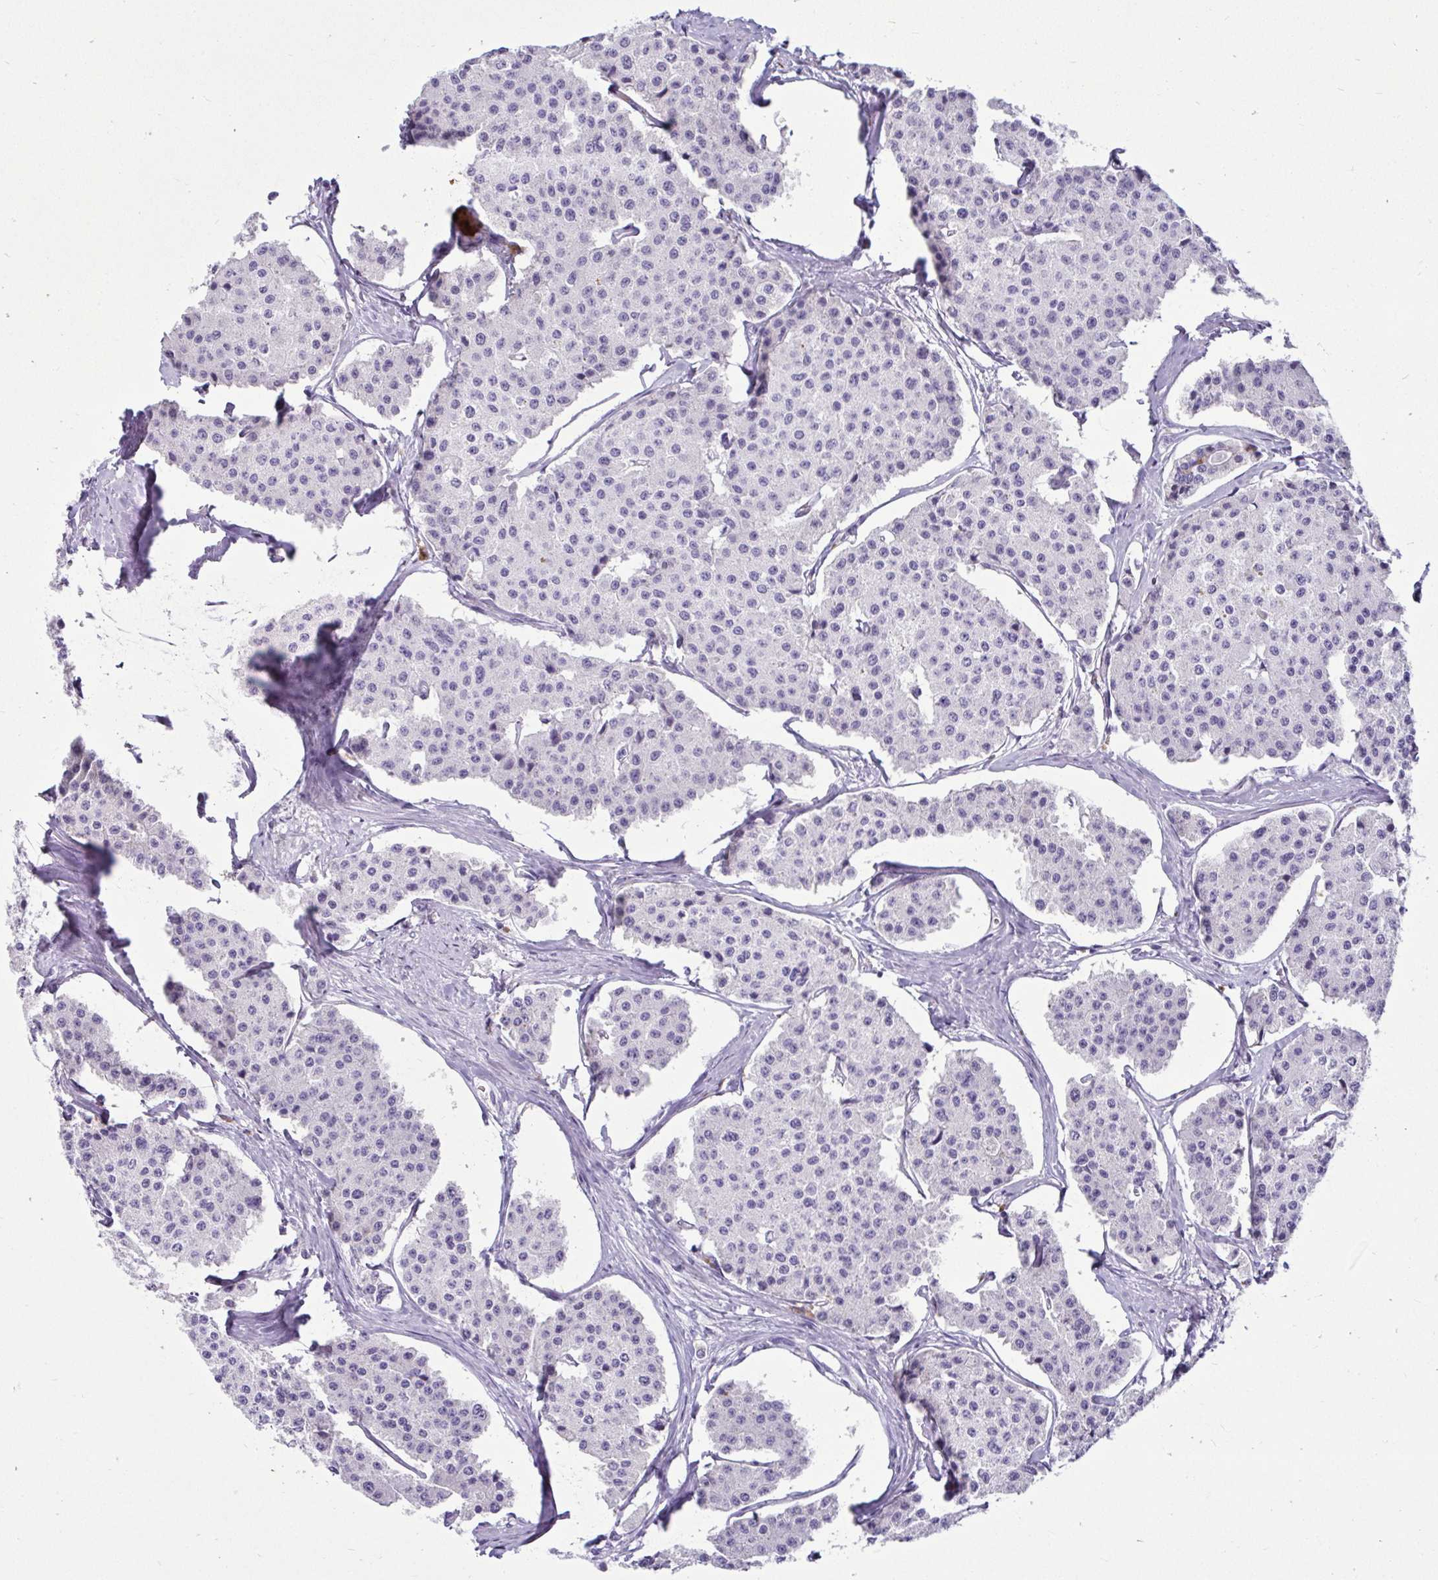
{"staining": {"intensity": "negative", "quantity": "none", "location": "none"}, "tissue": "carcinoid", "cell_type": "Tumor cells", "image_type": "cancer", "snomed": [{"axis": "morphology", "description": "Carcinoid, malignant, NOS"}, {"axis": "topography", "description": "Small intestine"}], "caption": "An immunohistochemistry image of carcinoid is shown. There is no staining in tumor cells of carcinoid.", "gene": "CTSZ", "patient": {"sex": "female", "age": 65}}